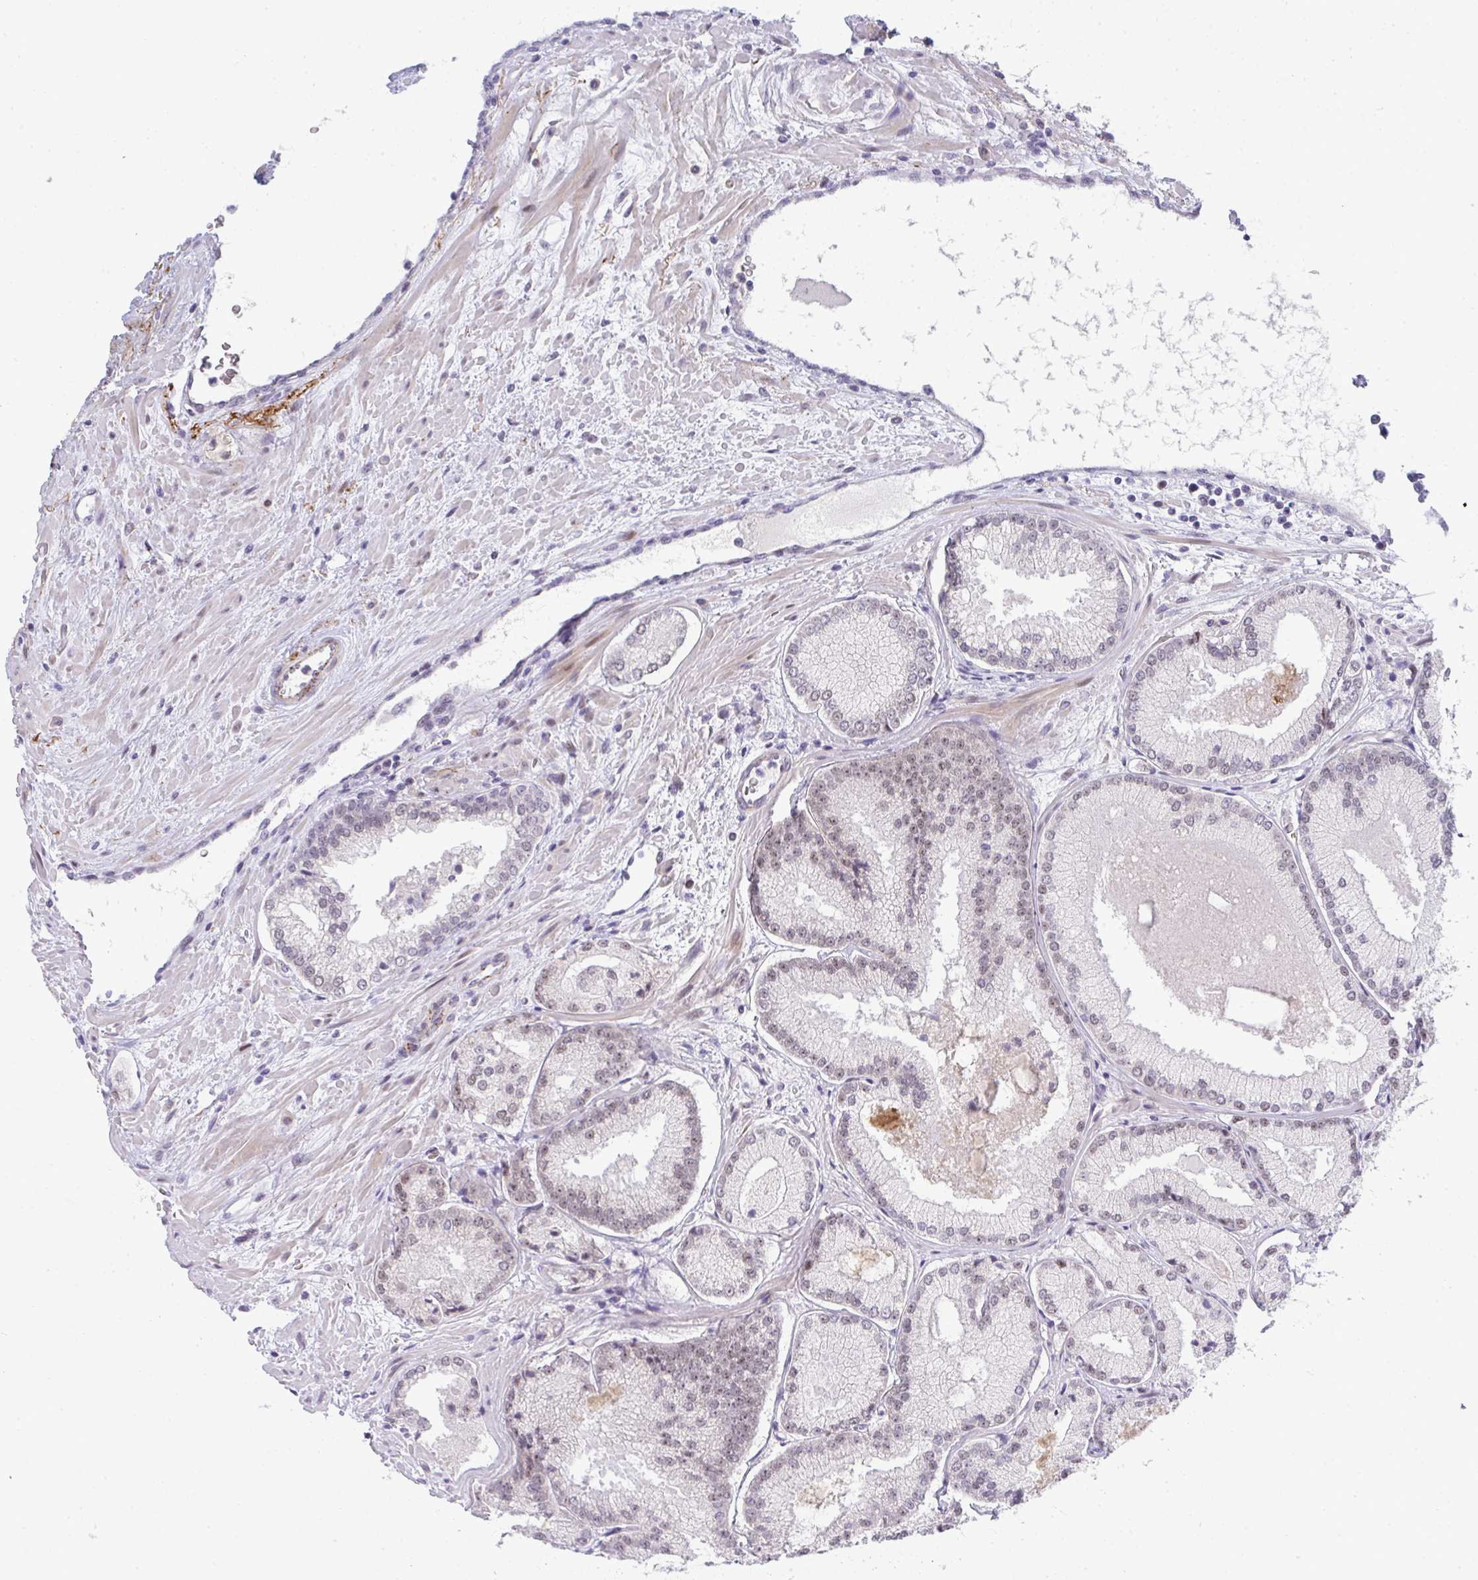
{"staining": {"intensity": "negative", "quantity": "none", "location": "none"}, "tissue": "prostate cancer", "cell_type": "Tumor cells", "image_type": "cancer", "snomed": [{"axis": "morphology", "description": "Adenocarcinoma, High grade"}, {"axis": "topography", "description": "Prostate"}], "caption": "IHC image of prostate cancer stained for a protein (brown), which shows no staining in tumor cells.", "gene": "TNMD", "patient": {"sex": "male", "age": 73}}